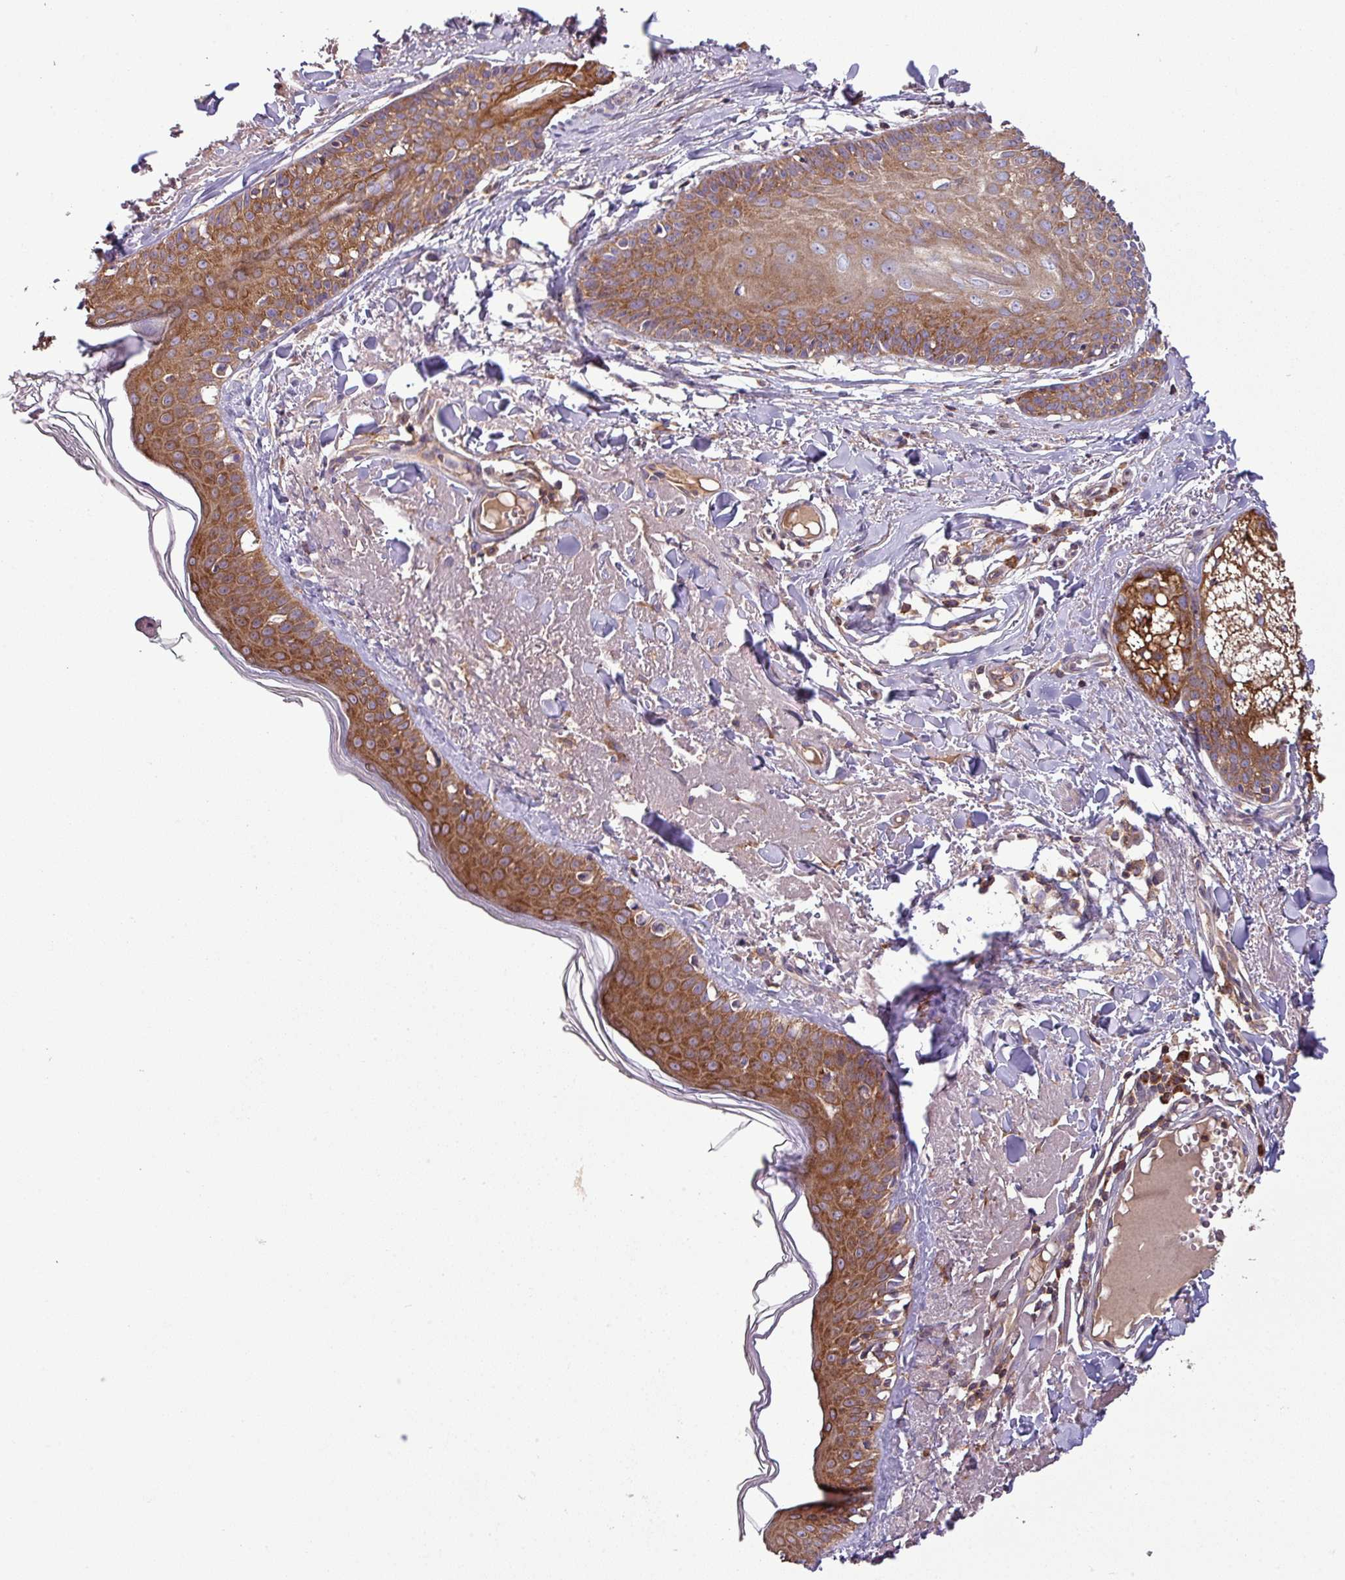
{"staining": {"intensity": "weak", "quantity": "25%-75%", "location": "cytoplasmic/membranous"}, "tissue": "skin", "cell_type": "Fibroblasts", "image_type": "normal", "snomed": [{"axis": "morphology", "description": "Normal tissue, NOS"}, {"axis": "morphology", "description": "Malignant melanoma, NOS"}, {"axis": "topography", "description": "Skin"}], "caption": "This micrograph demonstrates immunohistochemistry (IHC) staining of unremarkable human skin, with low weak cytoplasmic/membranous staining in approximately 25%-75% of fibroblasts.", "gene": "LRRC74B", "patient": {"sex": "male", "age": 80}}